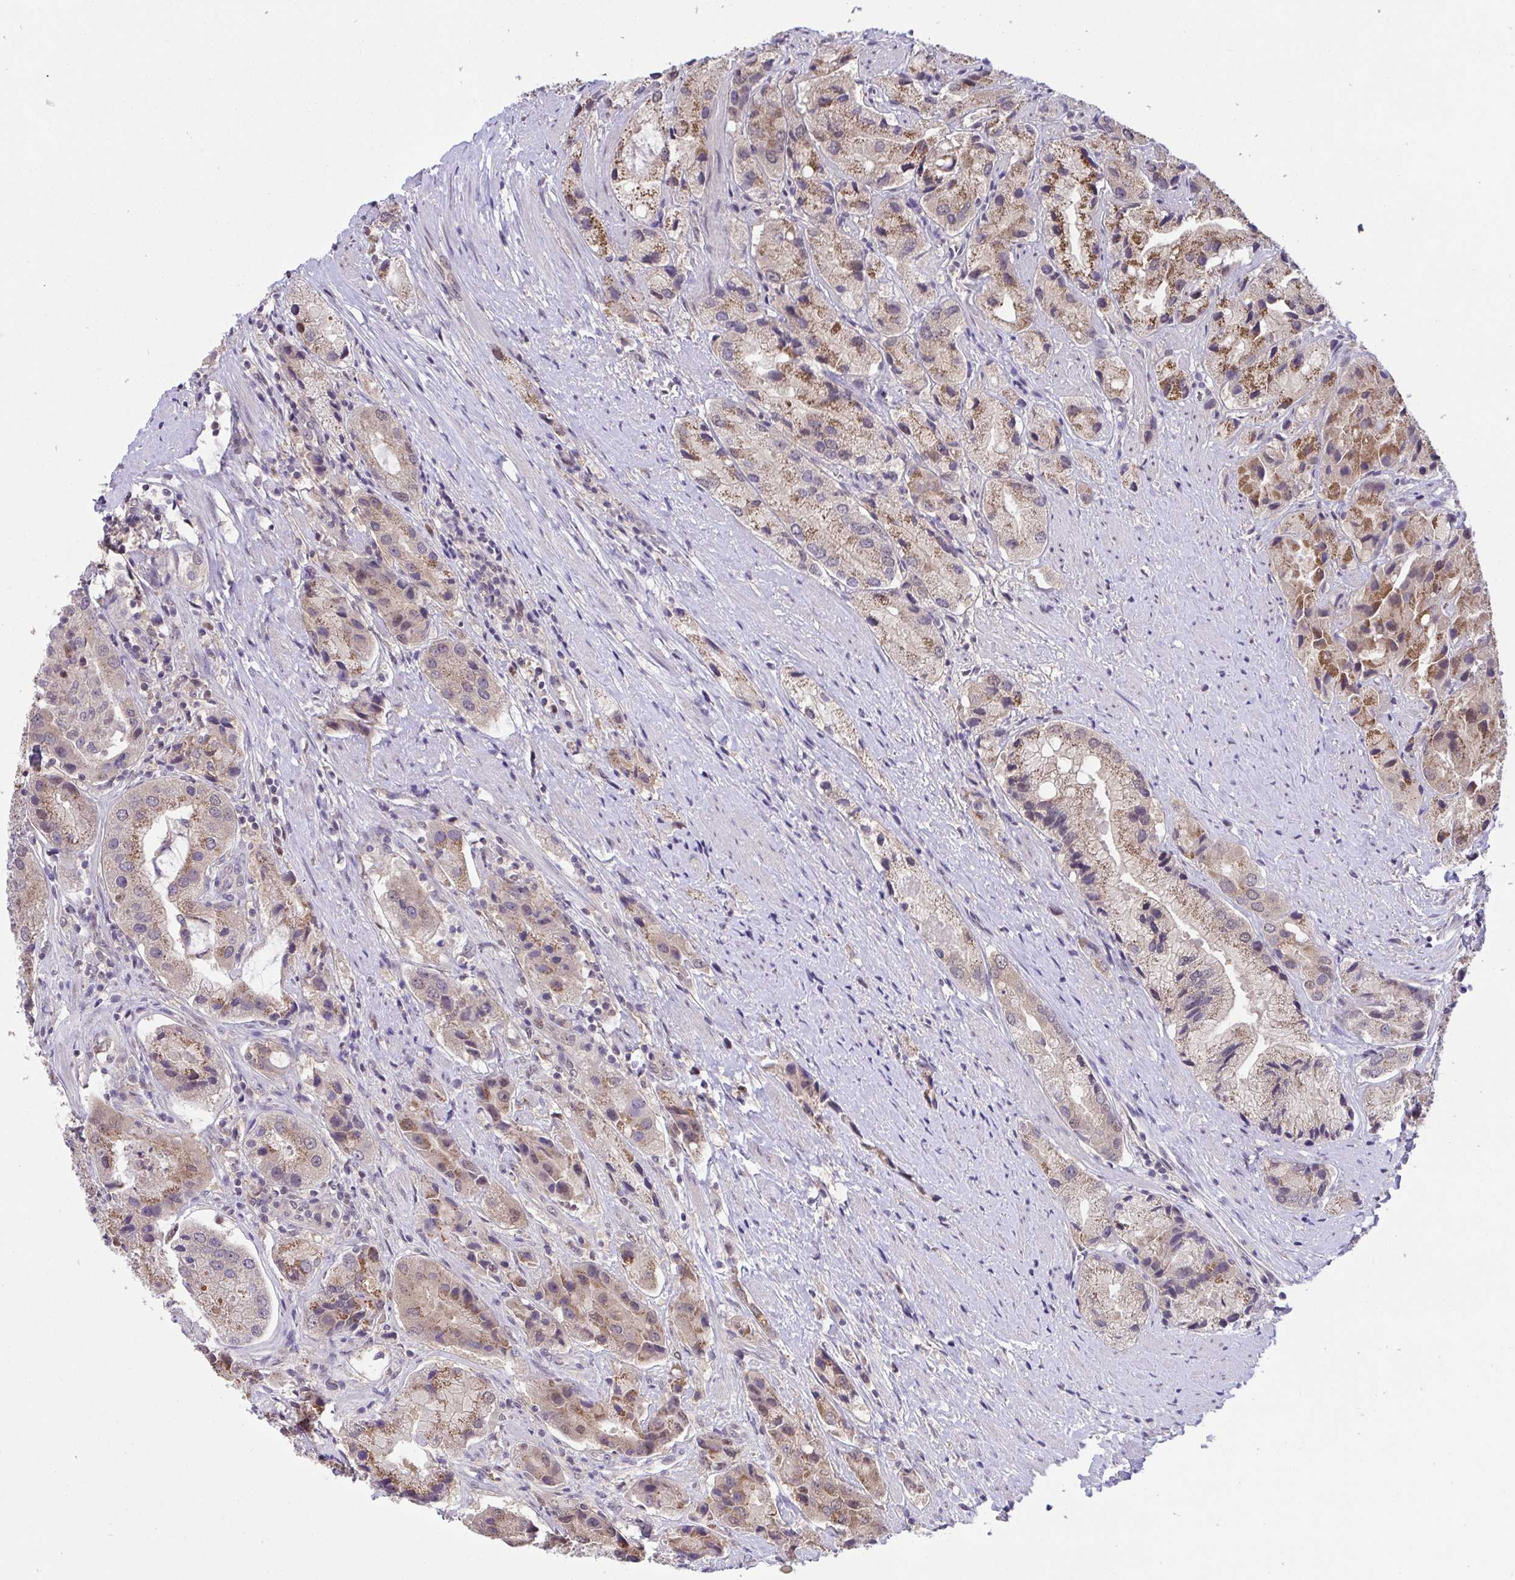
{"staining": {"intensity": "weak", "quantity": ">75%", "location": "cytoplasmic/membranous,nuclear"}, "tissue": "prostate cancer", "cell_type": "Tumor cells", "image_type": "cancer", "snomed": [{"axis": "morphology", "description": "Adenocarcinoma, Low grade"}, {"axis": "topography", "description": "Prostate"}], "caption": "Immunohistochemical staining of prostate low-grade adenocarcinoma exhibits low levels of weak cytoplasmic/membranous and nuclear protein positivity in about >75% of tumor cells.", "gene": "ZNF444", "patient": {"sex": "male", "age": 69}}